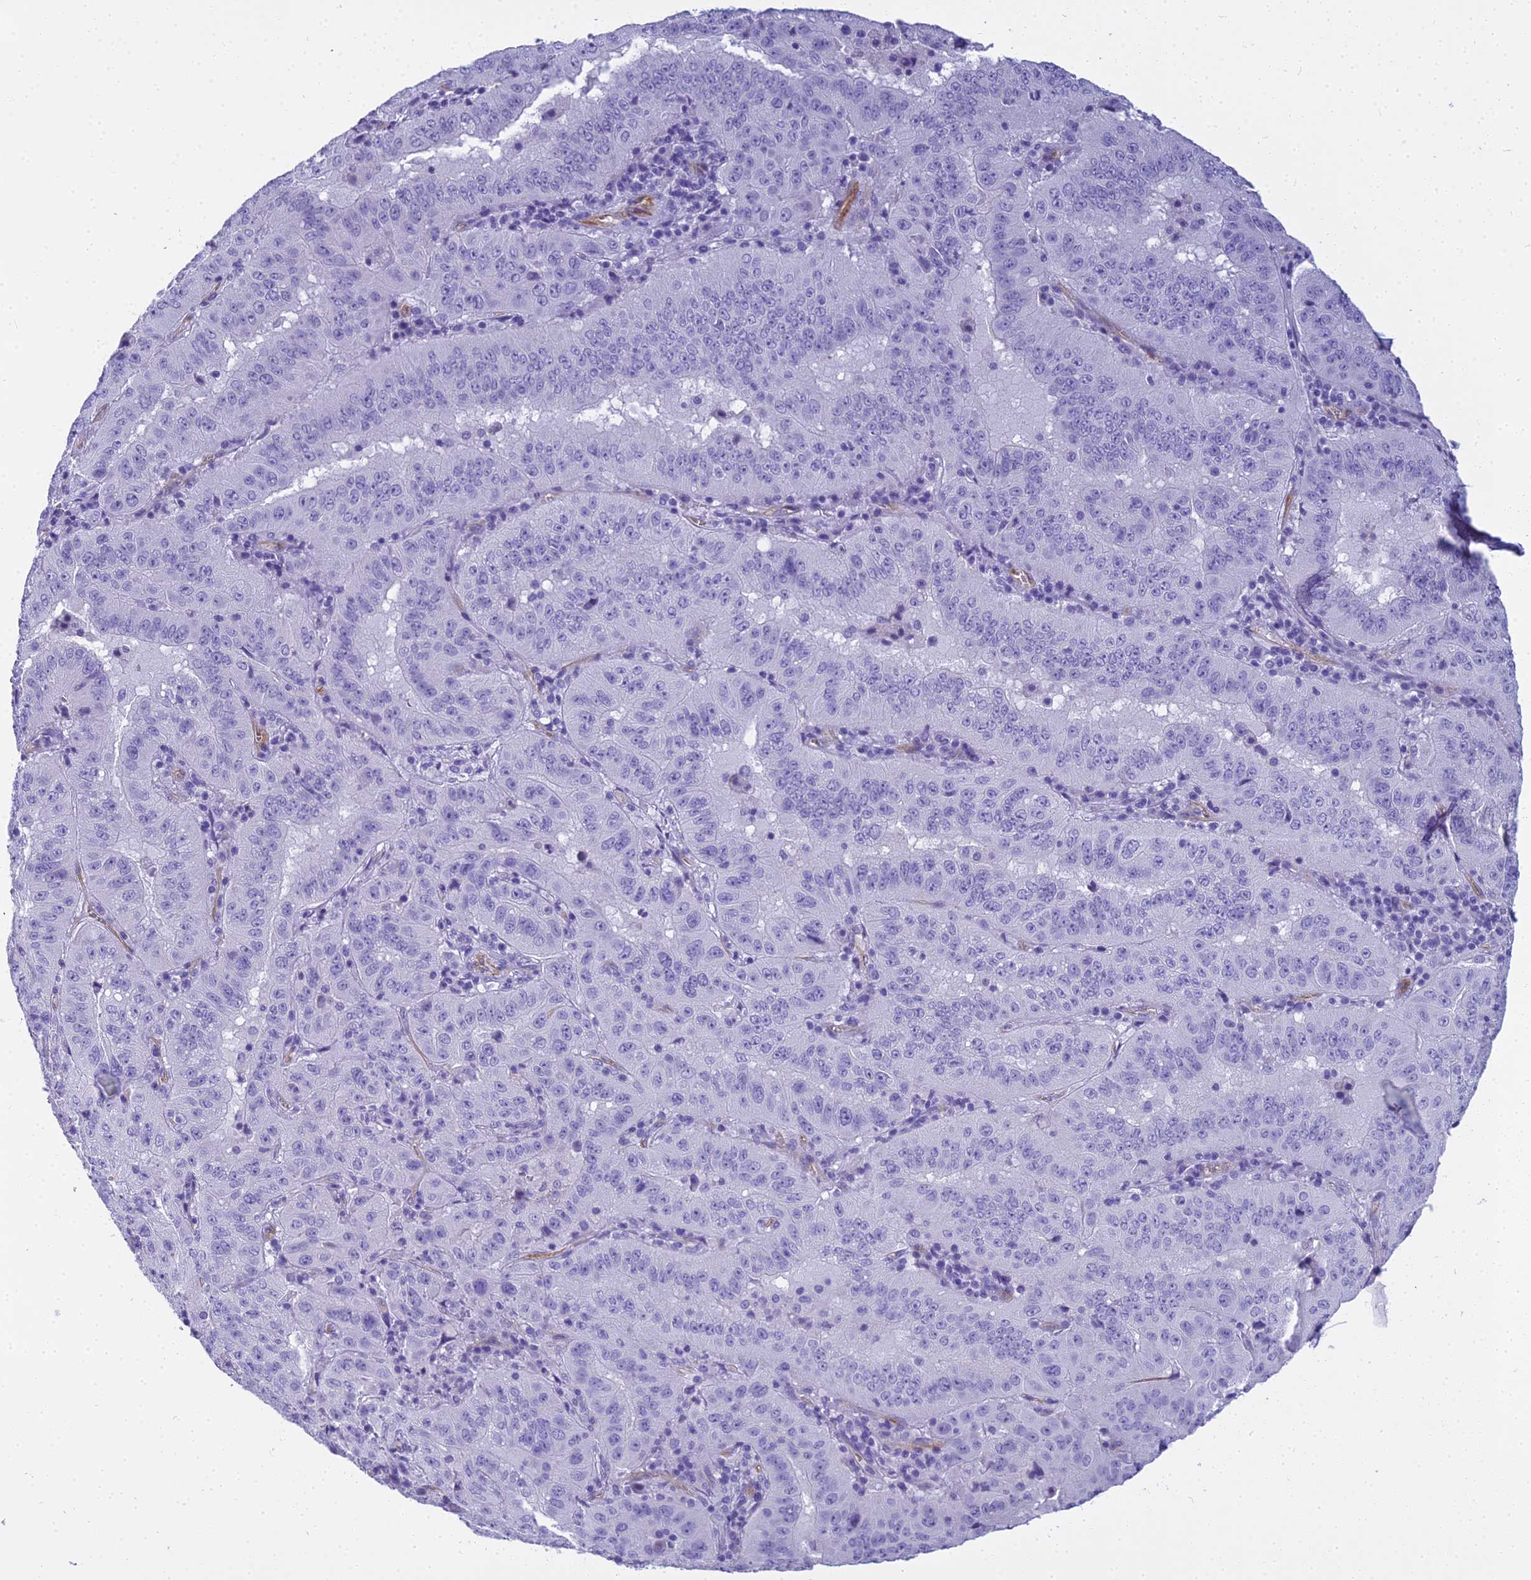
{"staining": {"intensity": "negative", "quantity": "none", "location": "none"}, "tissue": "pancreatic cancer", "cell_type": "Tumor cells", "image_type": "cancer", "snomed": [{"axis": "morphology", "description": "Adenocarcinoma, NOS"}, {"axis": "topography", "description": "Pancreas"}], "caption": "Immunohistochemistry (IHC) histopathology image of neoplastic tissue: human pancreatic cancer stained with DAB (3,3'-diaminobenzidine) demonstrates no significant protein expression in tumor cells.", "gene": "NINJ1", "patient": {"sex": "male", "age": 63}}